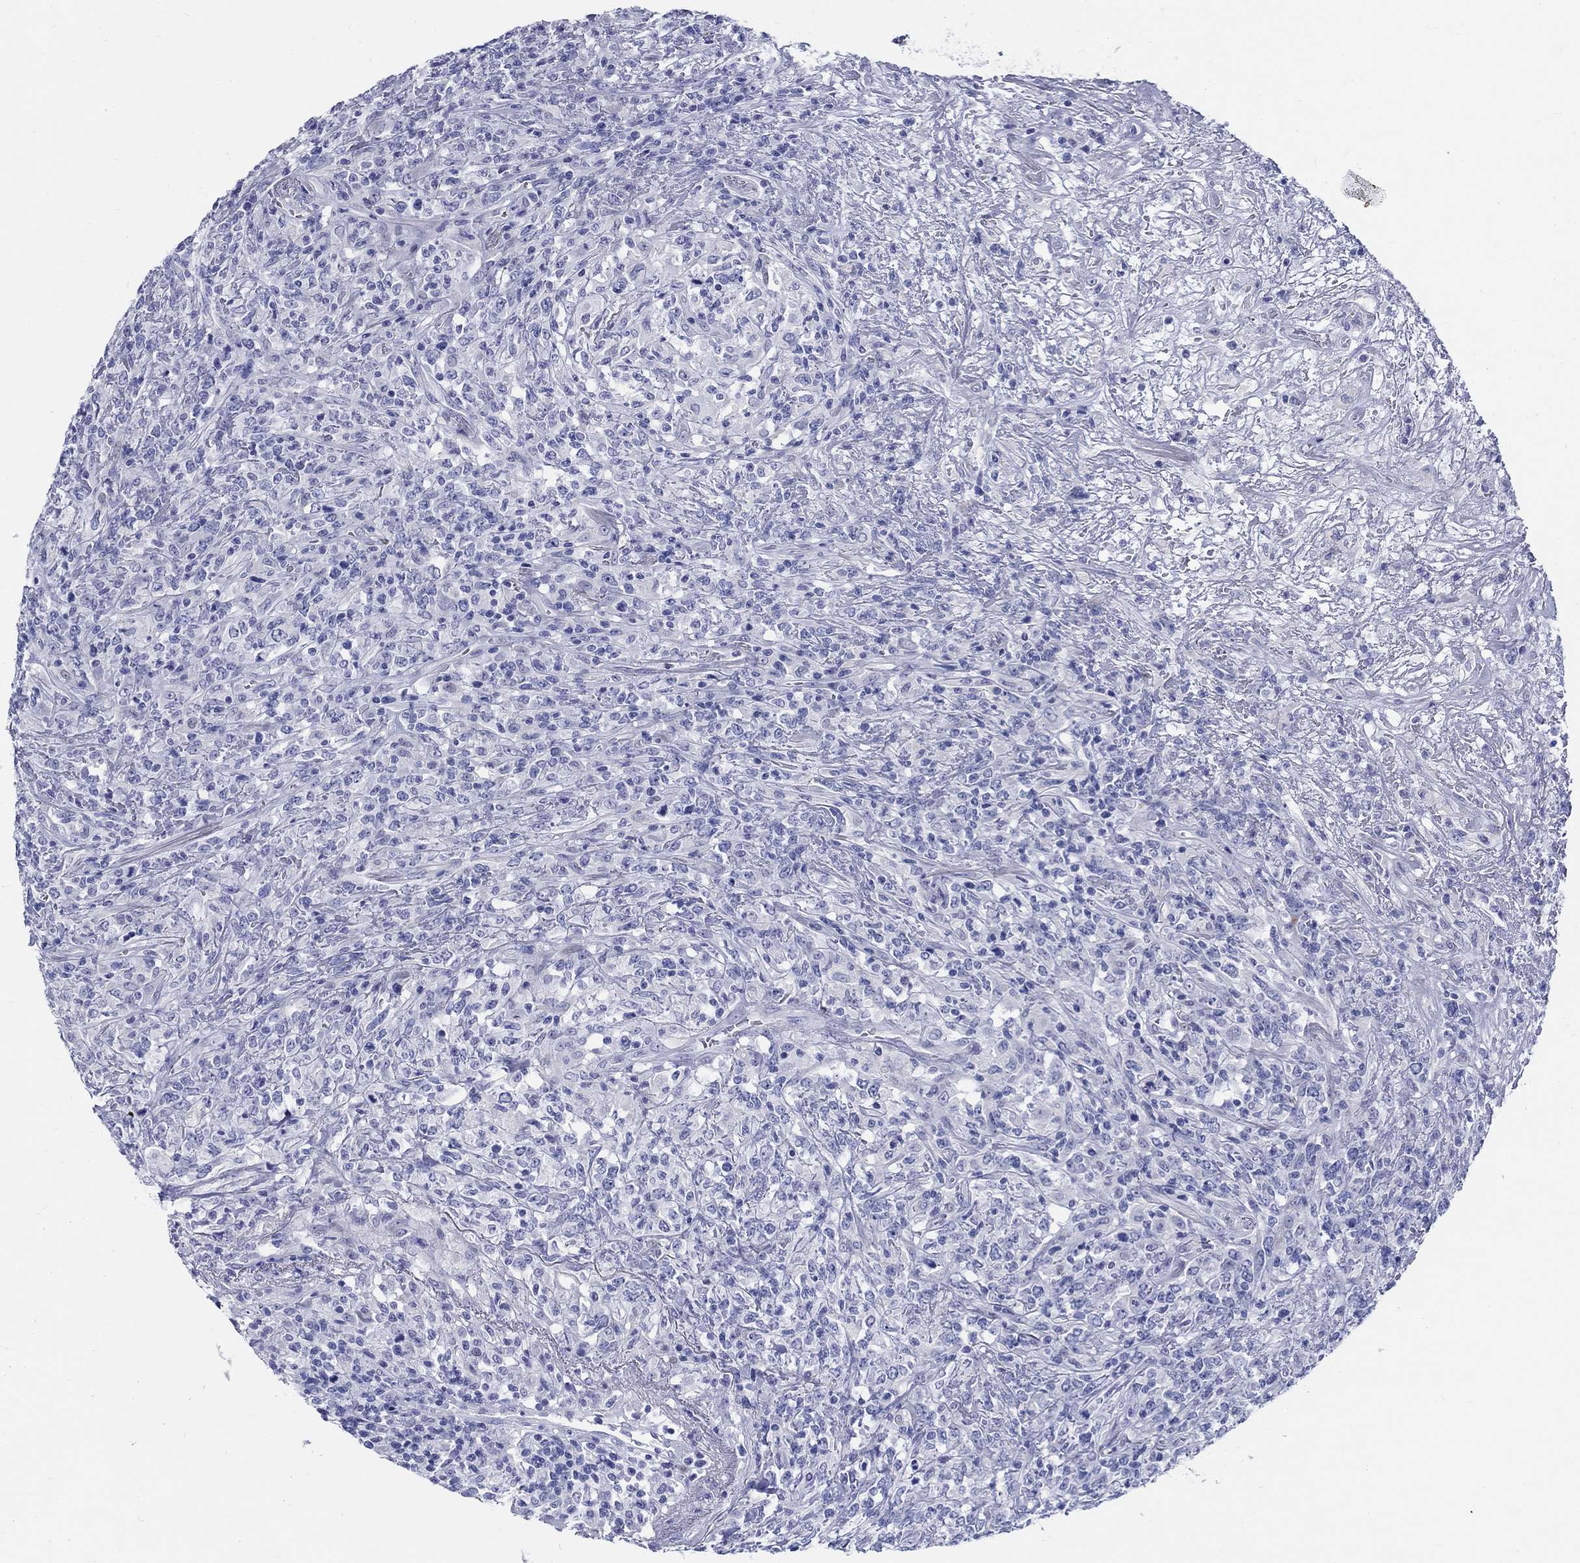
{"staining": {"intensity": "negative", "quantity": "none", "location": "none"}, "tissue": "lymphoma", "cell_type": "Tumor cells", "image_type": "cancer", "snomed": [{"axis": "morphology", "description": "Malignant lymphoma, non-Hodgkin's type, High grade"}, {"axis": "topography", "description": "Lung"}], "caption": "Tumor cells are negative for protein expression in human lymphoma. (Brightfield microscopy of DAB immunohistochemistry (IHC) at high magnification).", "gene": "CRYGS", "patient": {"sex": "male", "age": 79}}